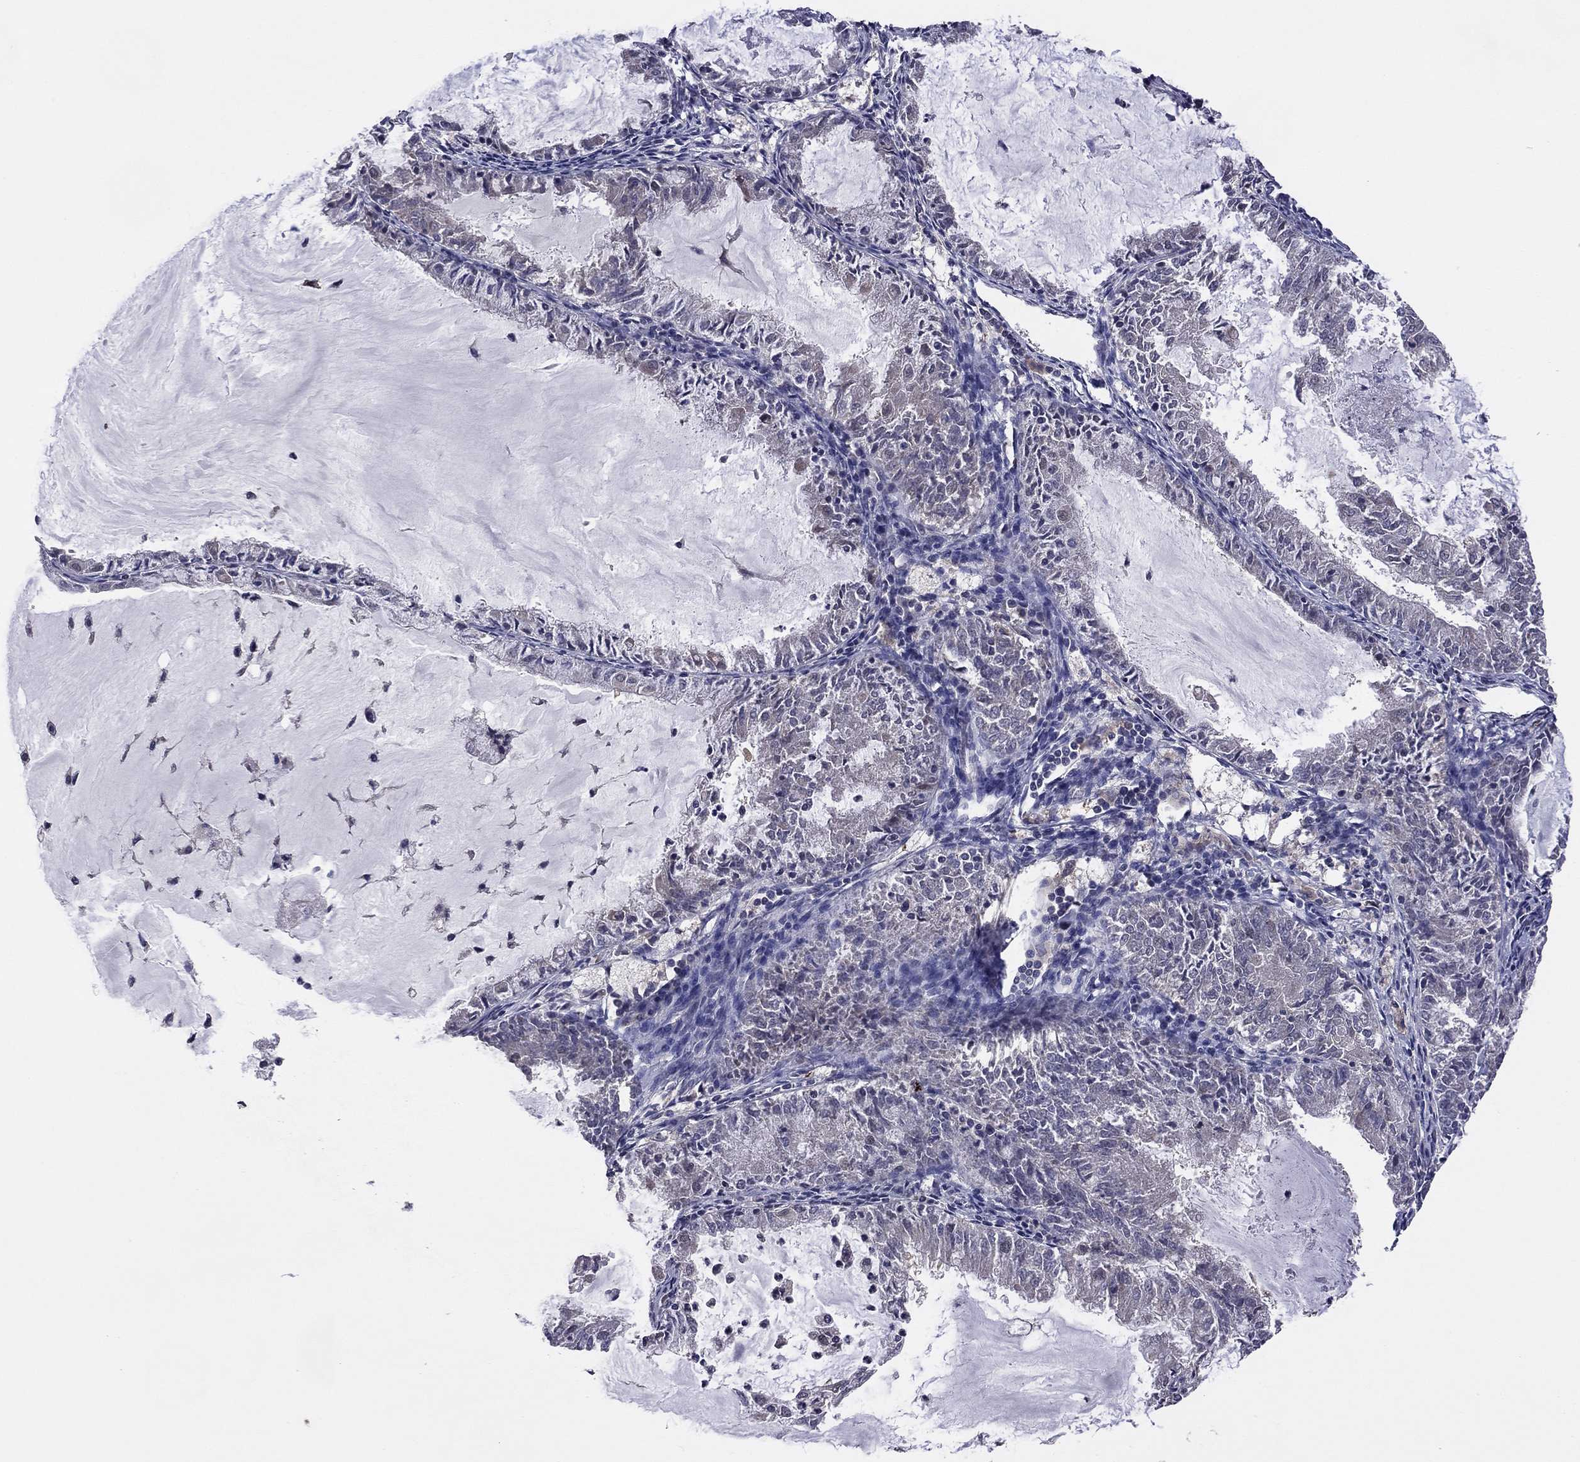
{"staining": {"intensity": "negative", "quantity": "none", "location": "none"}, "tissue": "endometrial cancer", "cell_type": "Tumor cells", "image_type": "cancer", "snomed": [{"axis": "morphology", "description": "Adenocarcinoma, NOS"}, {"axis": "topography", "description": "Endometrium"}], "caption": "Tumor cells are negative for brown protein staining in adenocarcinoma (endometrial).", "gene": "GPAA1", "patient": {"sex": "female", "age": 57}}